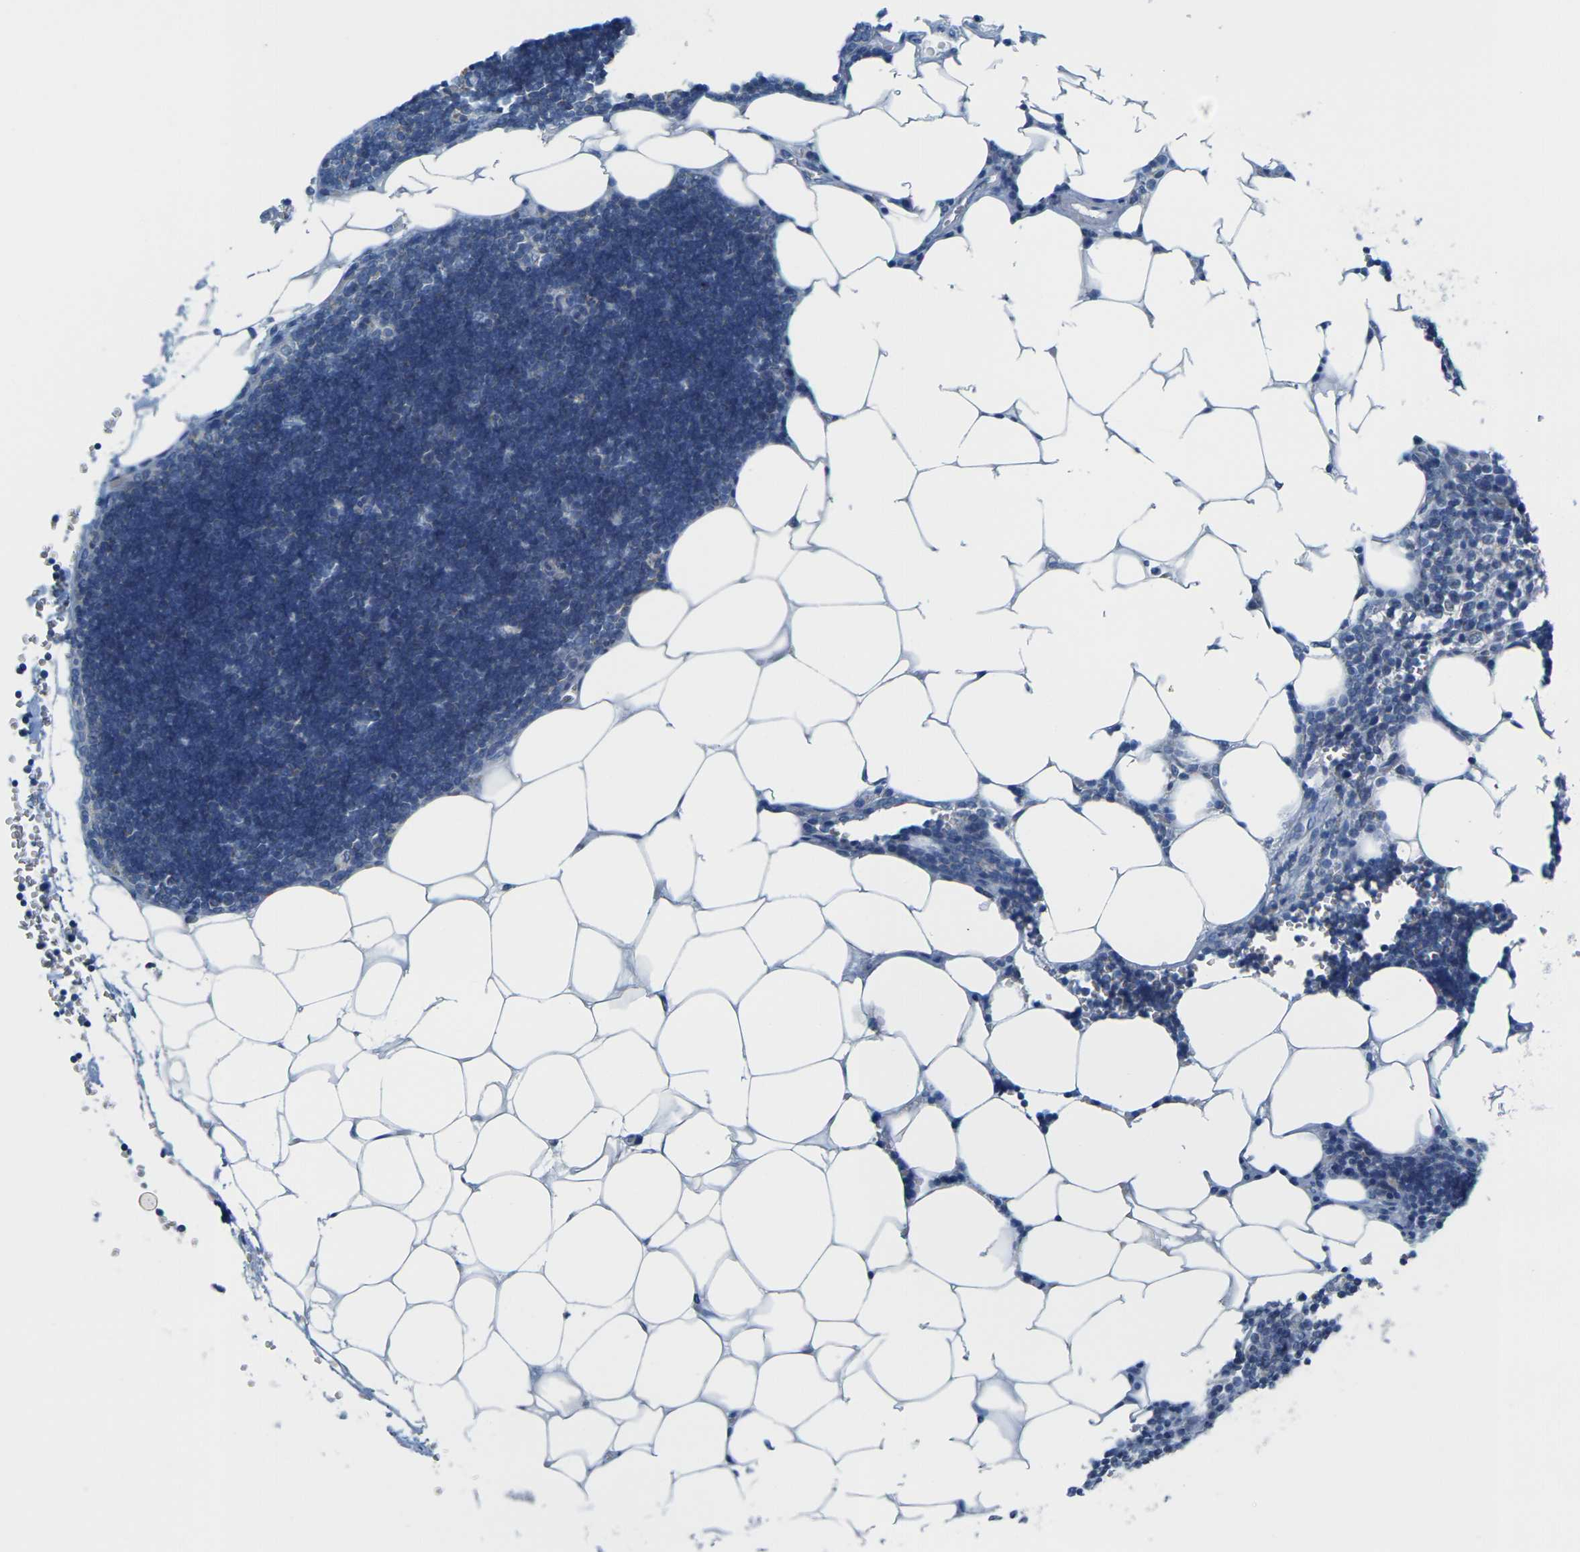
{"staining": {"intensity": "negative", "quantity": "none", "location": "none"}, "tissue": "lymph node", "cell_type": "Germinal center cells", "image_type": "normal", "snomed": [{"axis": "morphology", "description": "Normal tissue, NOS"}, {"axis": "topography", "description": "Lymph node"}], "caption": "Immunohistochemical staining of normal human lymph node shows no significant expression in germinal center cells.", "gene": "TMEM204", "patient": {"sex": "male", "age": 33}}